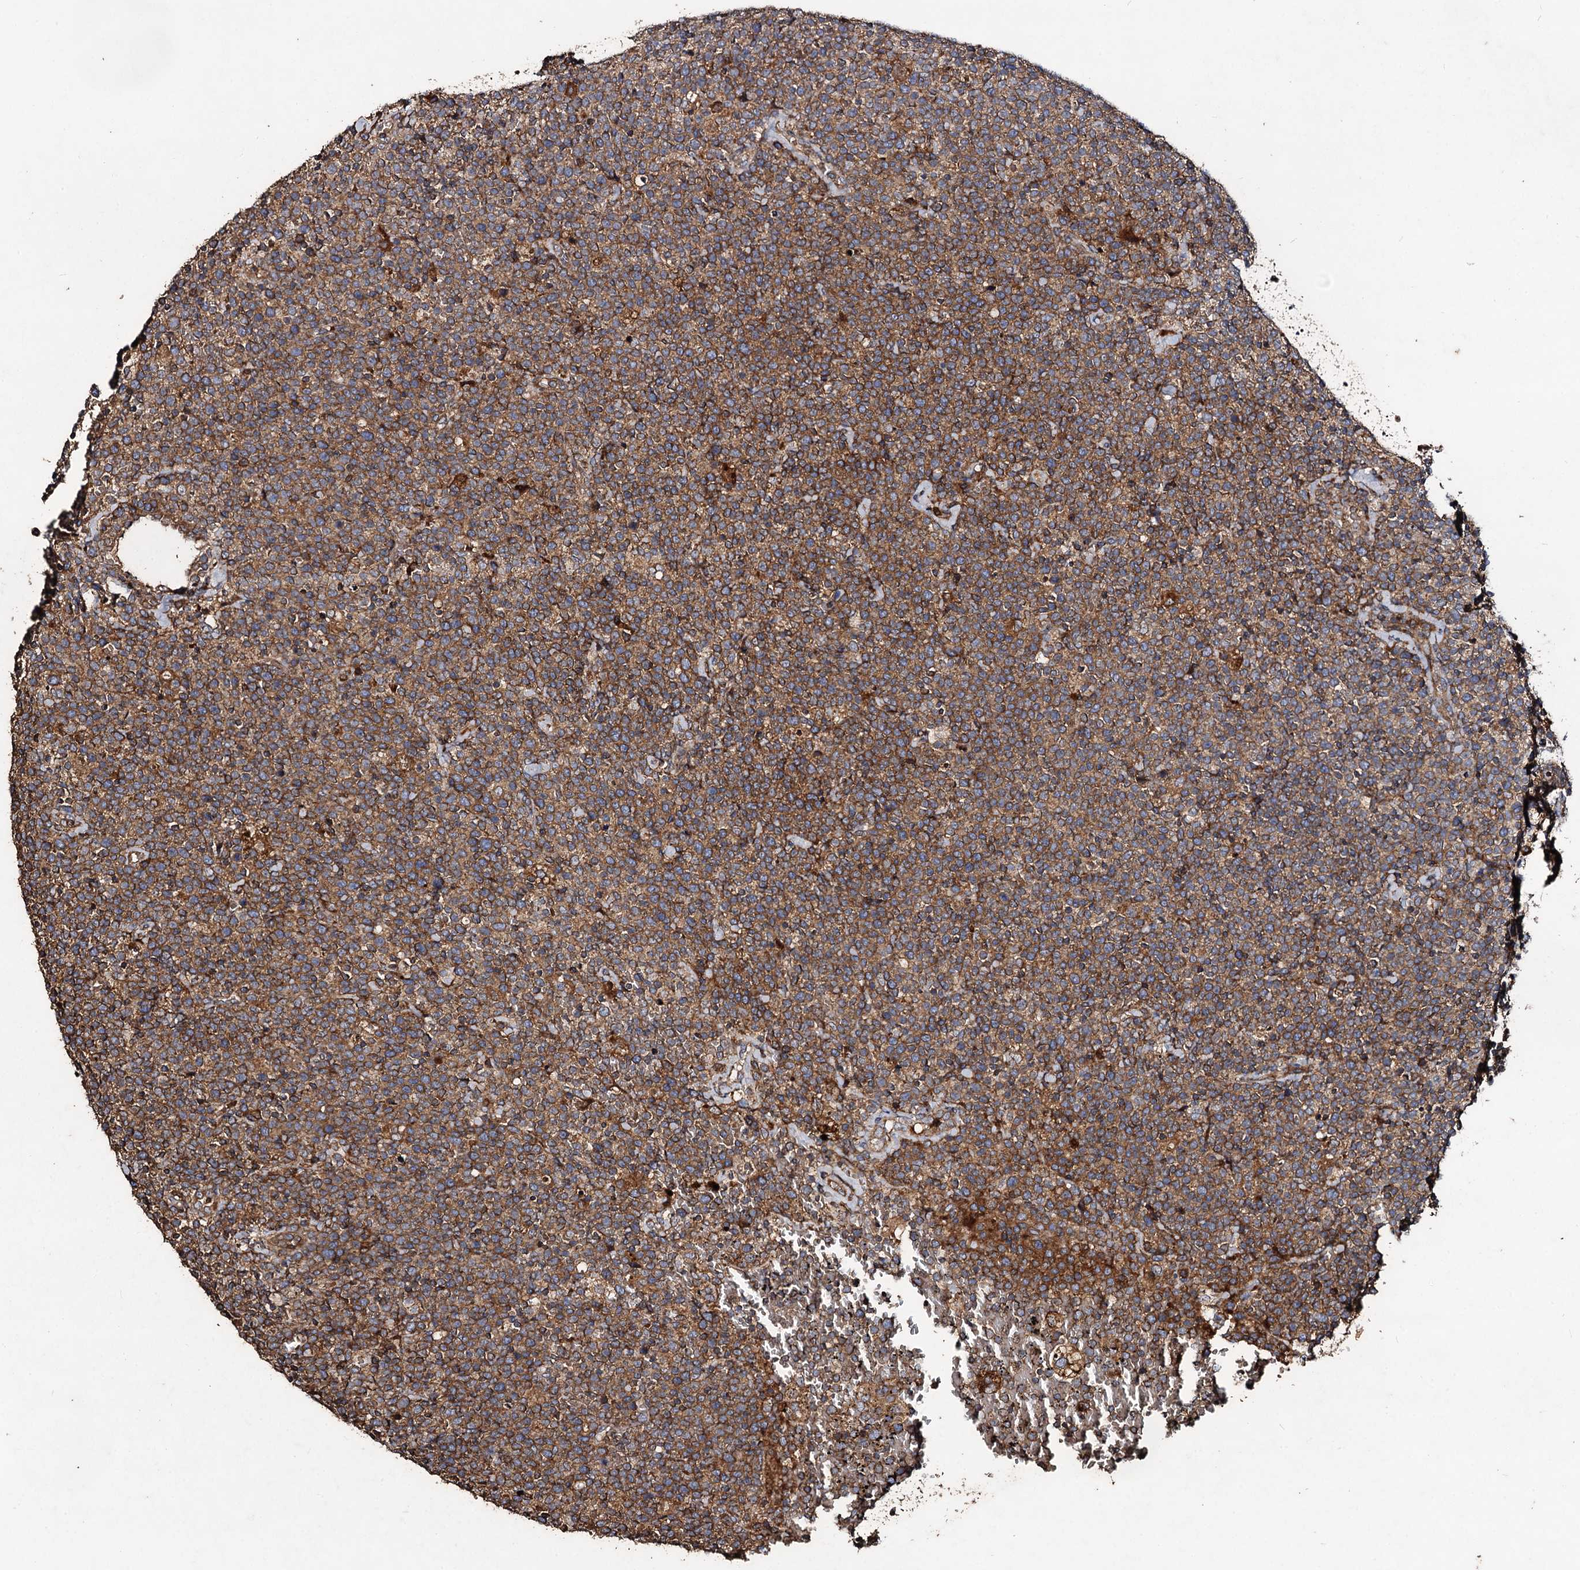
{"staining": {"intensity": "moderate", "quantity": ">75%", "location": "cytoplasmic/membranous"}, "tissue": "lymphoma", "cell_type": "Tumor cells", "image_type": "cancer", "snomed": [{"axis": "morphology", "description": "Malignant lymphoma, non-Hodgkin's type, High grade"}, {"axis": "topography", "description": "Lymph node"}], "caption": "High-grade malignant lymphoma, non-Hodgkin's type stained with DAB IHC demonstrates medium levels of moderate cytoplasmic/membranous positivity in about >75% of tumor cells.", "gene": "NOTCH2NLA", "patient": {"sex": "male", "age": 61}}